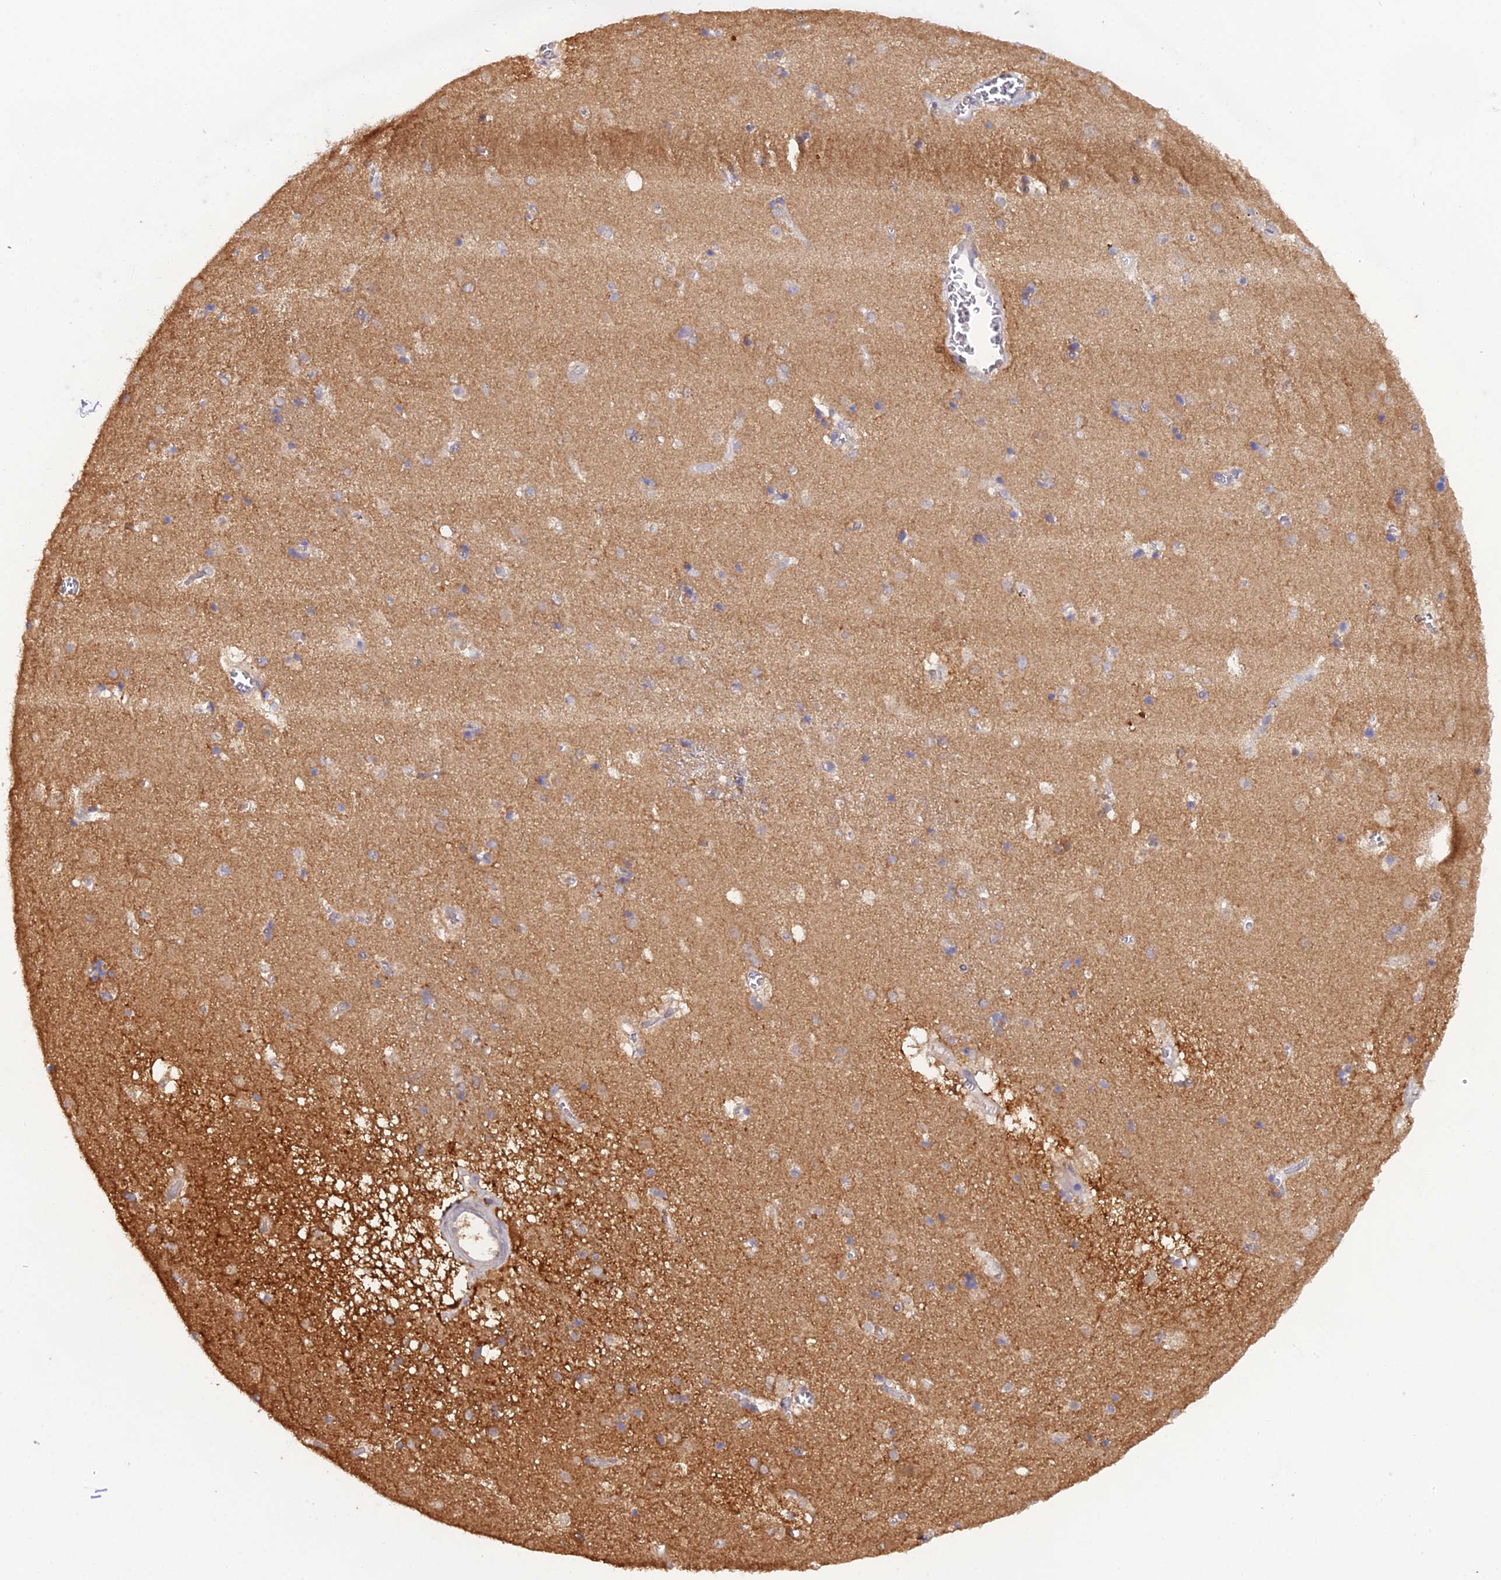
{"staining": {"intensity": "weak", "quantity": "25%-75%", "location": "cytoplasmic/membranous"}, "tissue": "caudate", "cell_type": "Glial cells", "image_type": "normal", "snomed": [{"axis": "morphology", "description": "Normal tissue, NOS"}, {"axis": "topography", "description": "Lateral ventricle wall"}], "caption": "Protein expression analysis of benign caudate displays weak cytoplasmic/membranous positivity in approximately 25%-75% of glial cells.", "gene": "HINT1", "patient": {"sex": "male", "age": 70}}